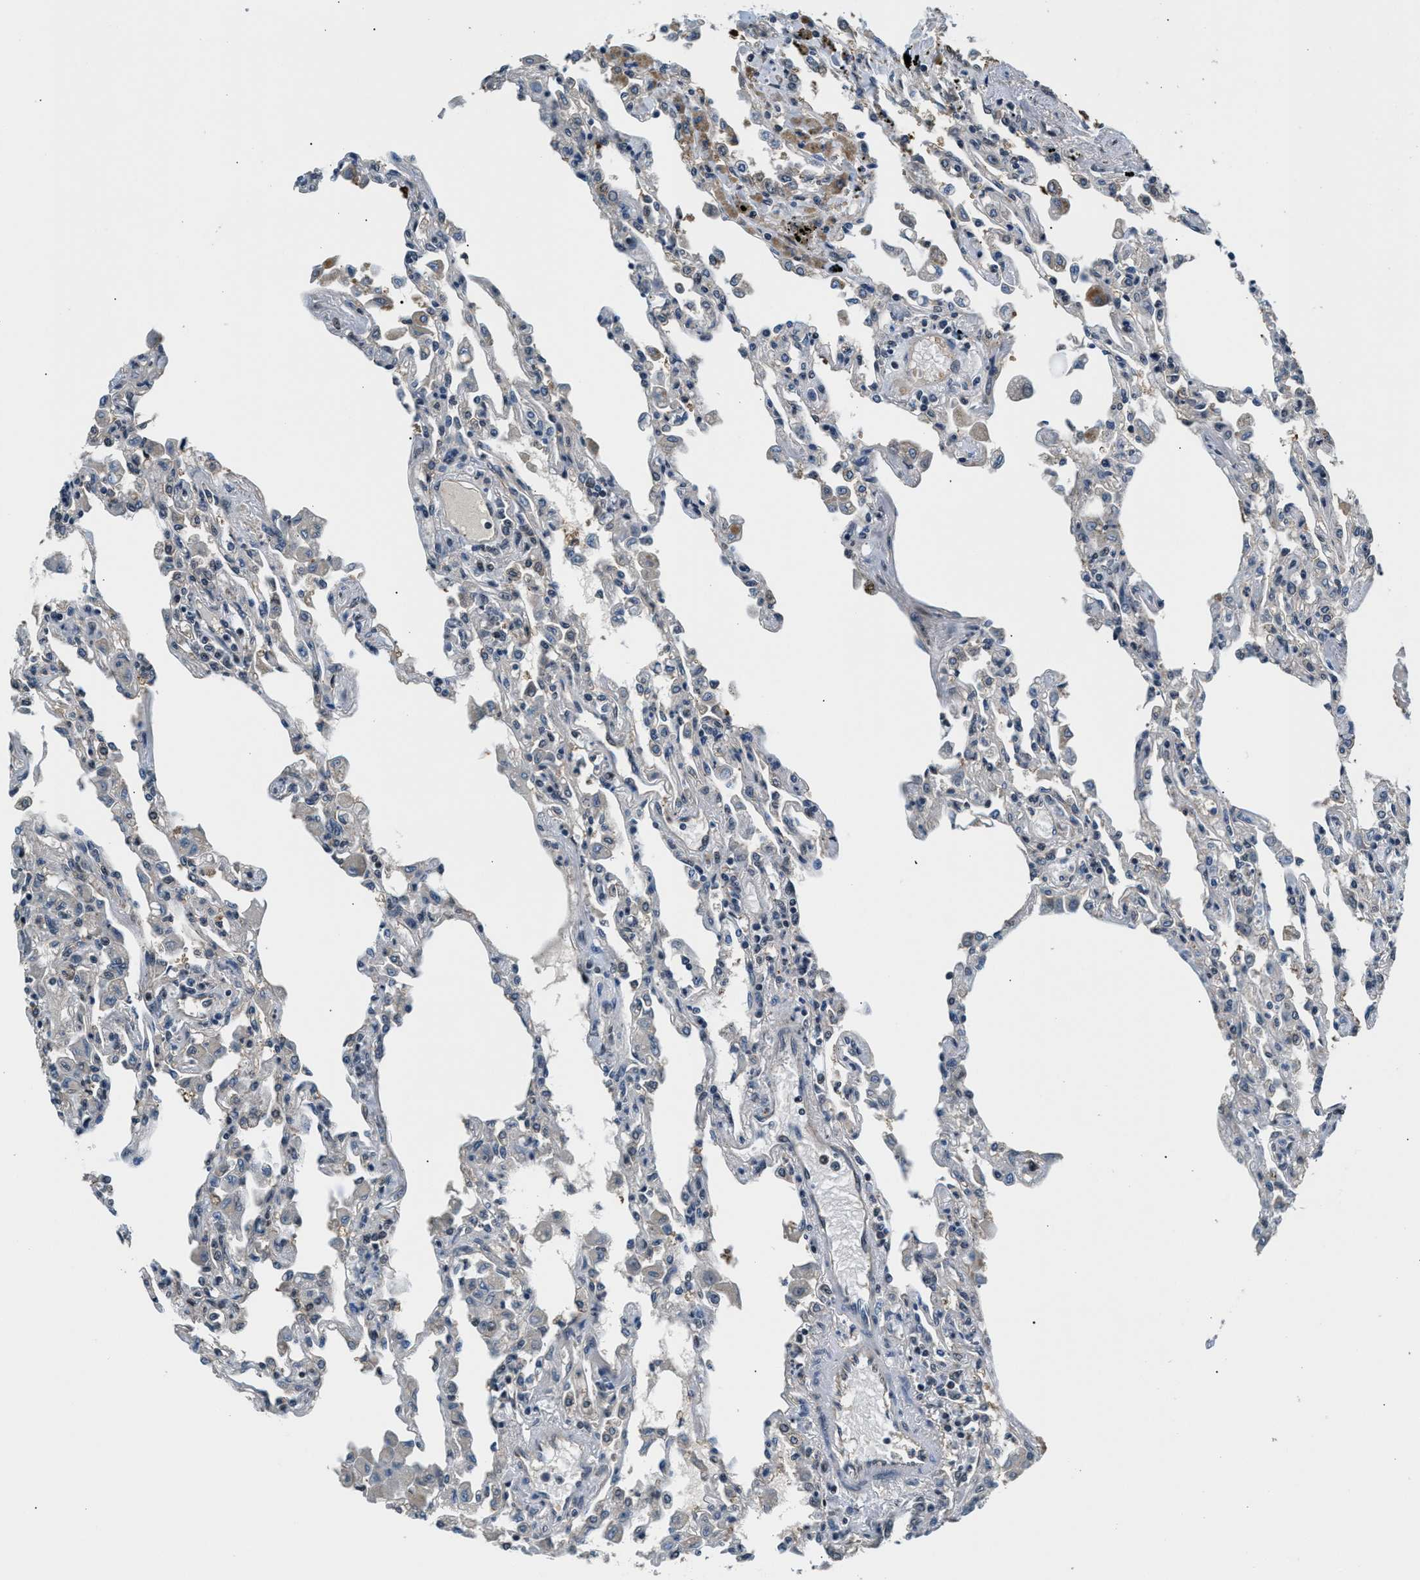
{"staining": {"intensity": "weak", "quantity": "<25%", "location": "cytoplasmic/membranous"}, "tissue": "lung", "cell_type": "Alveolar cells", "image_type": "normal", "snomed": [{"axis": "morphology", "description": "Normal tissue, NOS"}, {"axis": "topography", "description": "Bronchus"}, {"axis": "topography", "description": "Lung"}], "caption": "High magnification brightfield microscopy of unremarkable lung stained with DAB (3,3'-diaminobenzidine) (brown) and counterstained with hematoxylin (blue): alveolar cells show no significant positivity.", "gene": "RBM33", "patient": {"sex": "female", "age": 49}}